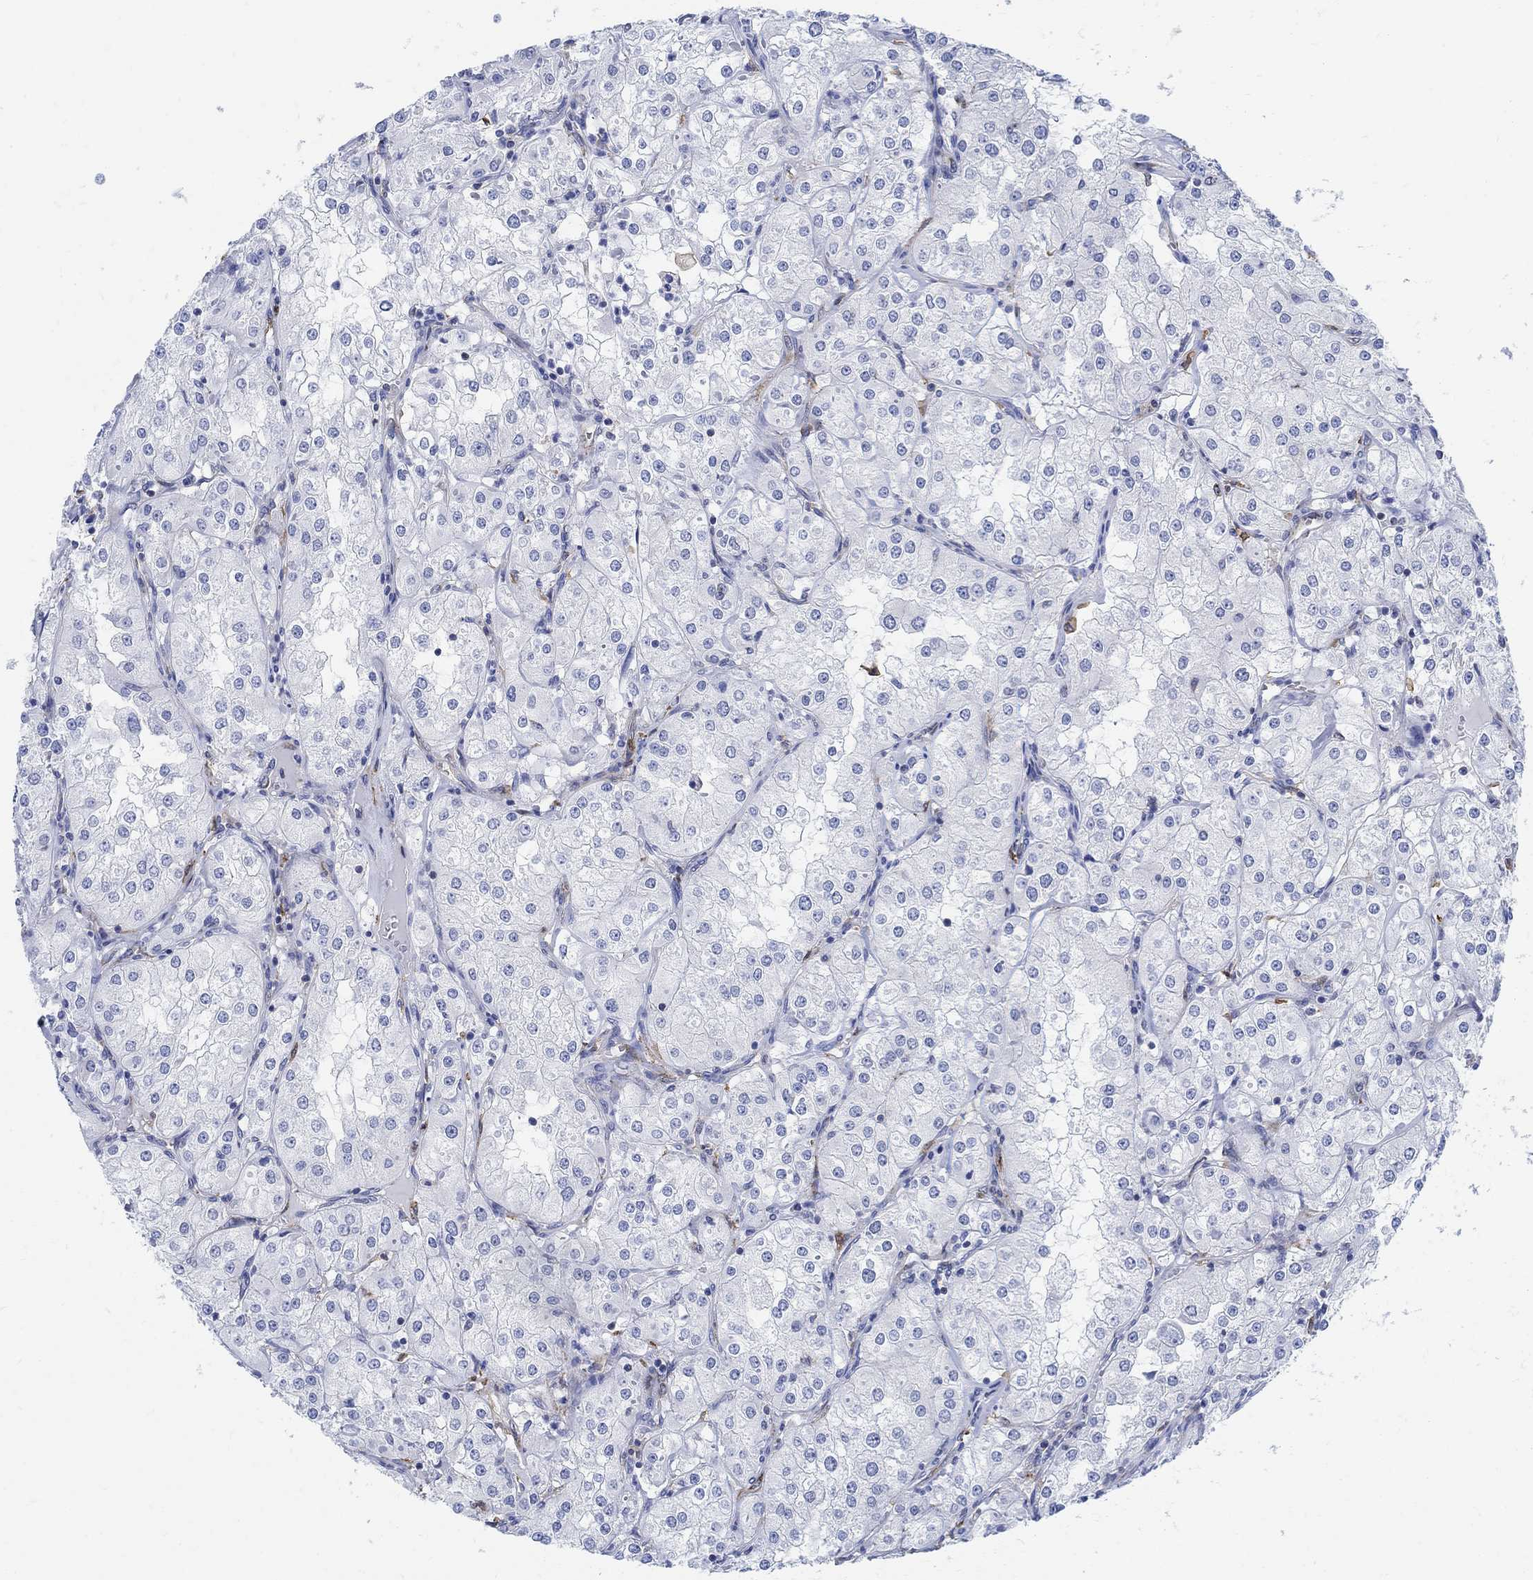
{"staining": {"intensity": "negative", "quantity": "none", "location": "none"}, "tissue": "renal cancer", "cell_type": "Tumor cells", "image_type": "cancer", "snomed": [{"axis": "morphology", "description": "Adenocarcinoma, NOS"}, {"axis": "topography", "description": "Kidney"}], "caption": "Tumor cells show no significant positivity in renal adenocarcinoma.", "gene": "PHF21B", "patient": {"sex": "male", "age": 77}}